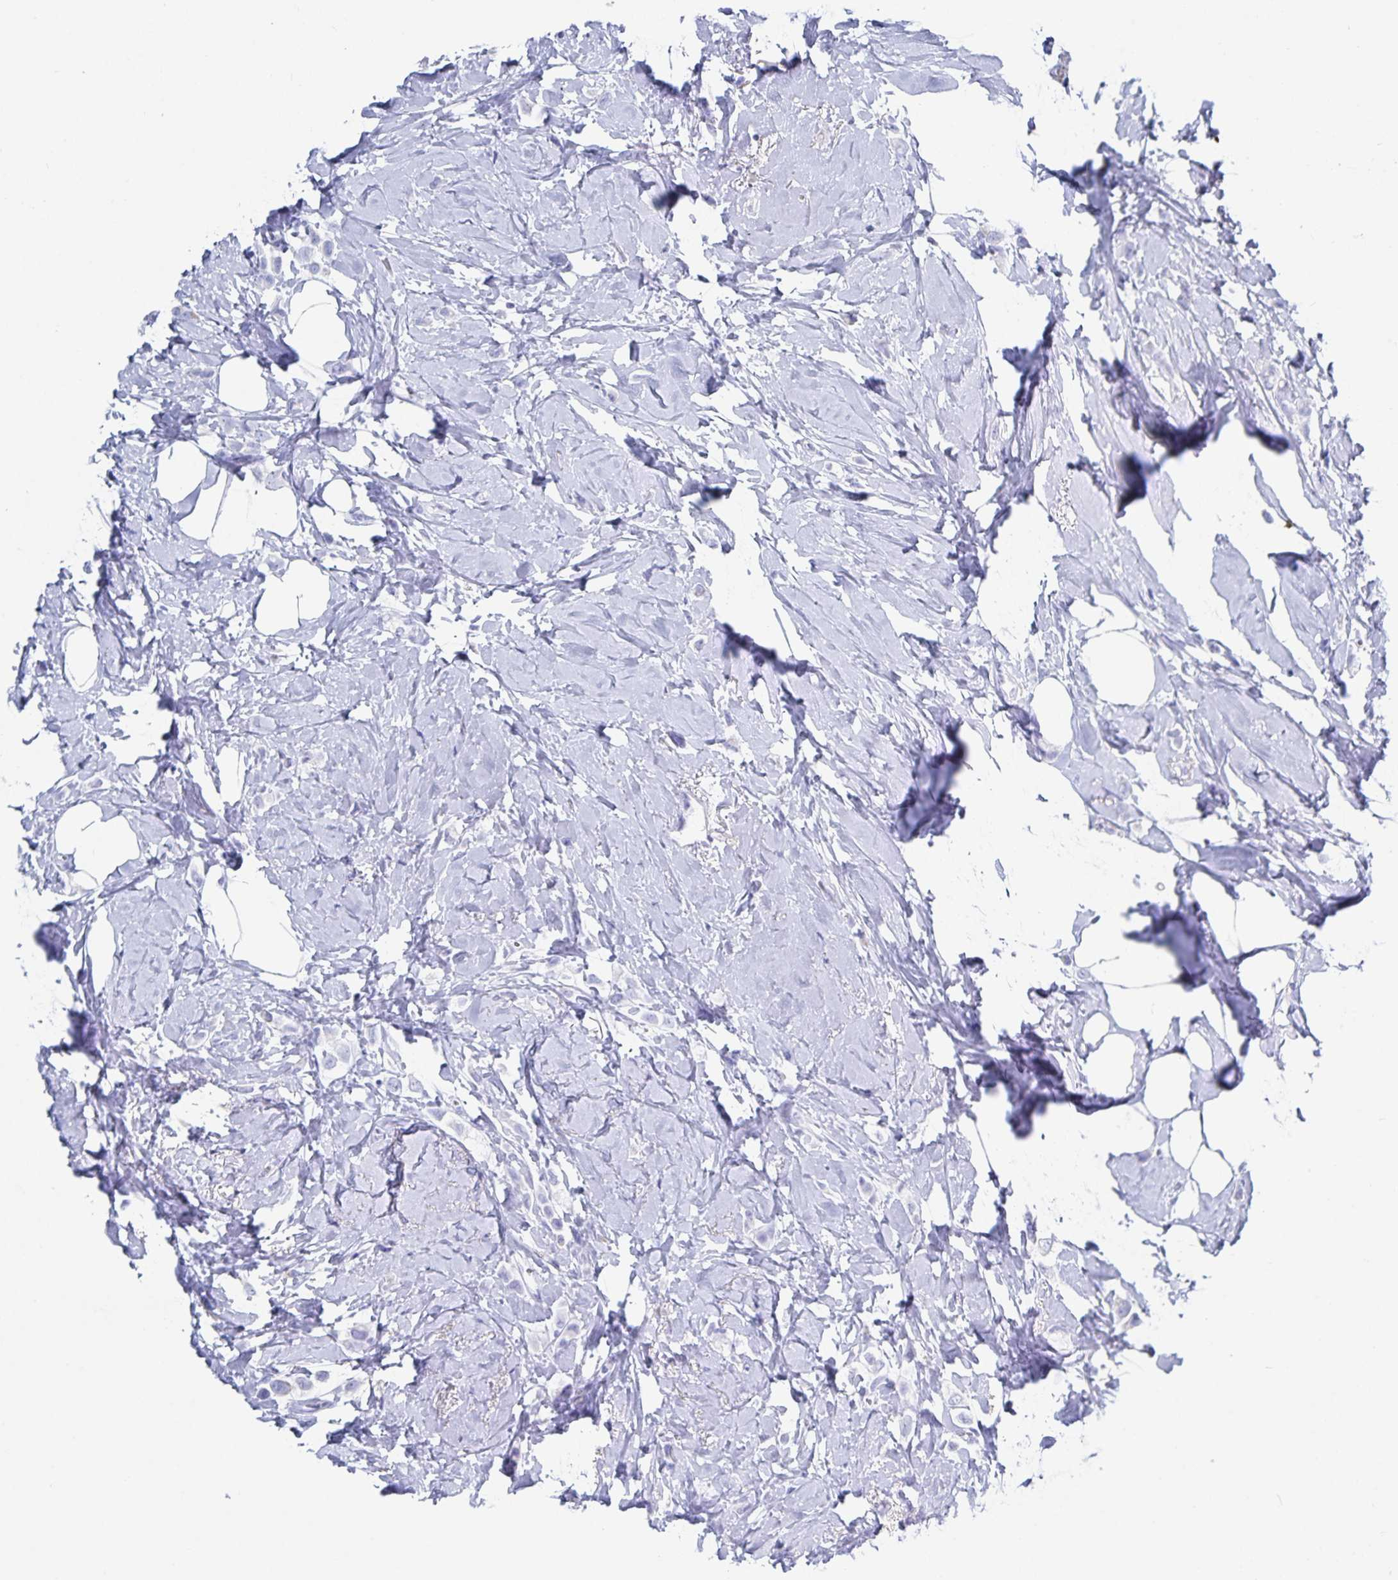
{"staining": {"intensity": "negative", "quantity": "none", "location": "none"}, "tissue": "breast cancer", "cell_type": "Tumor cells", "image_type": "cancer", "snomed": [{"axis": "morphology", "description": "Lobular carcinoma"}, {"axis": "topography", "description": "Breast"}], "caption": "Tumor cells show no significant protein expression in breast cancer (lobular carcinoma).", "gene": "C19orf73", "patient": {"sex": "female", "age": 66}}